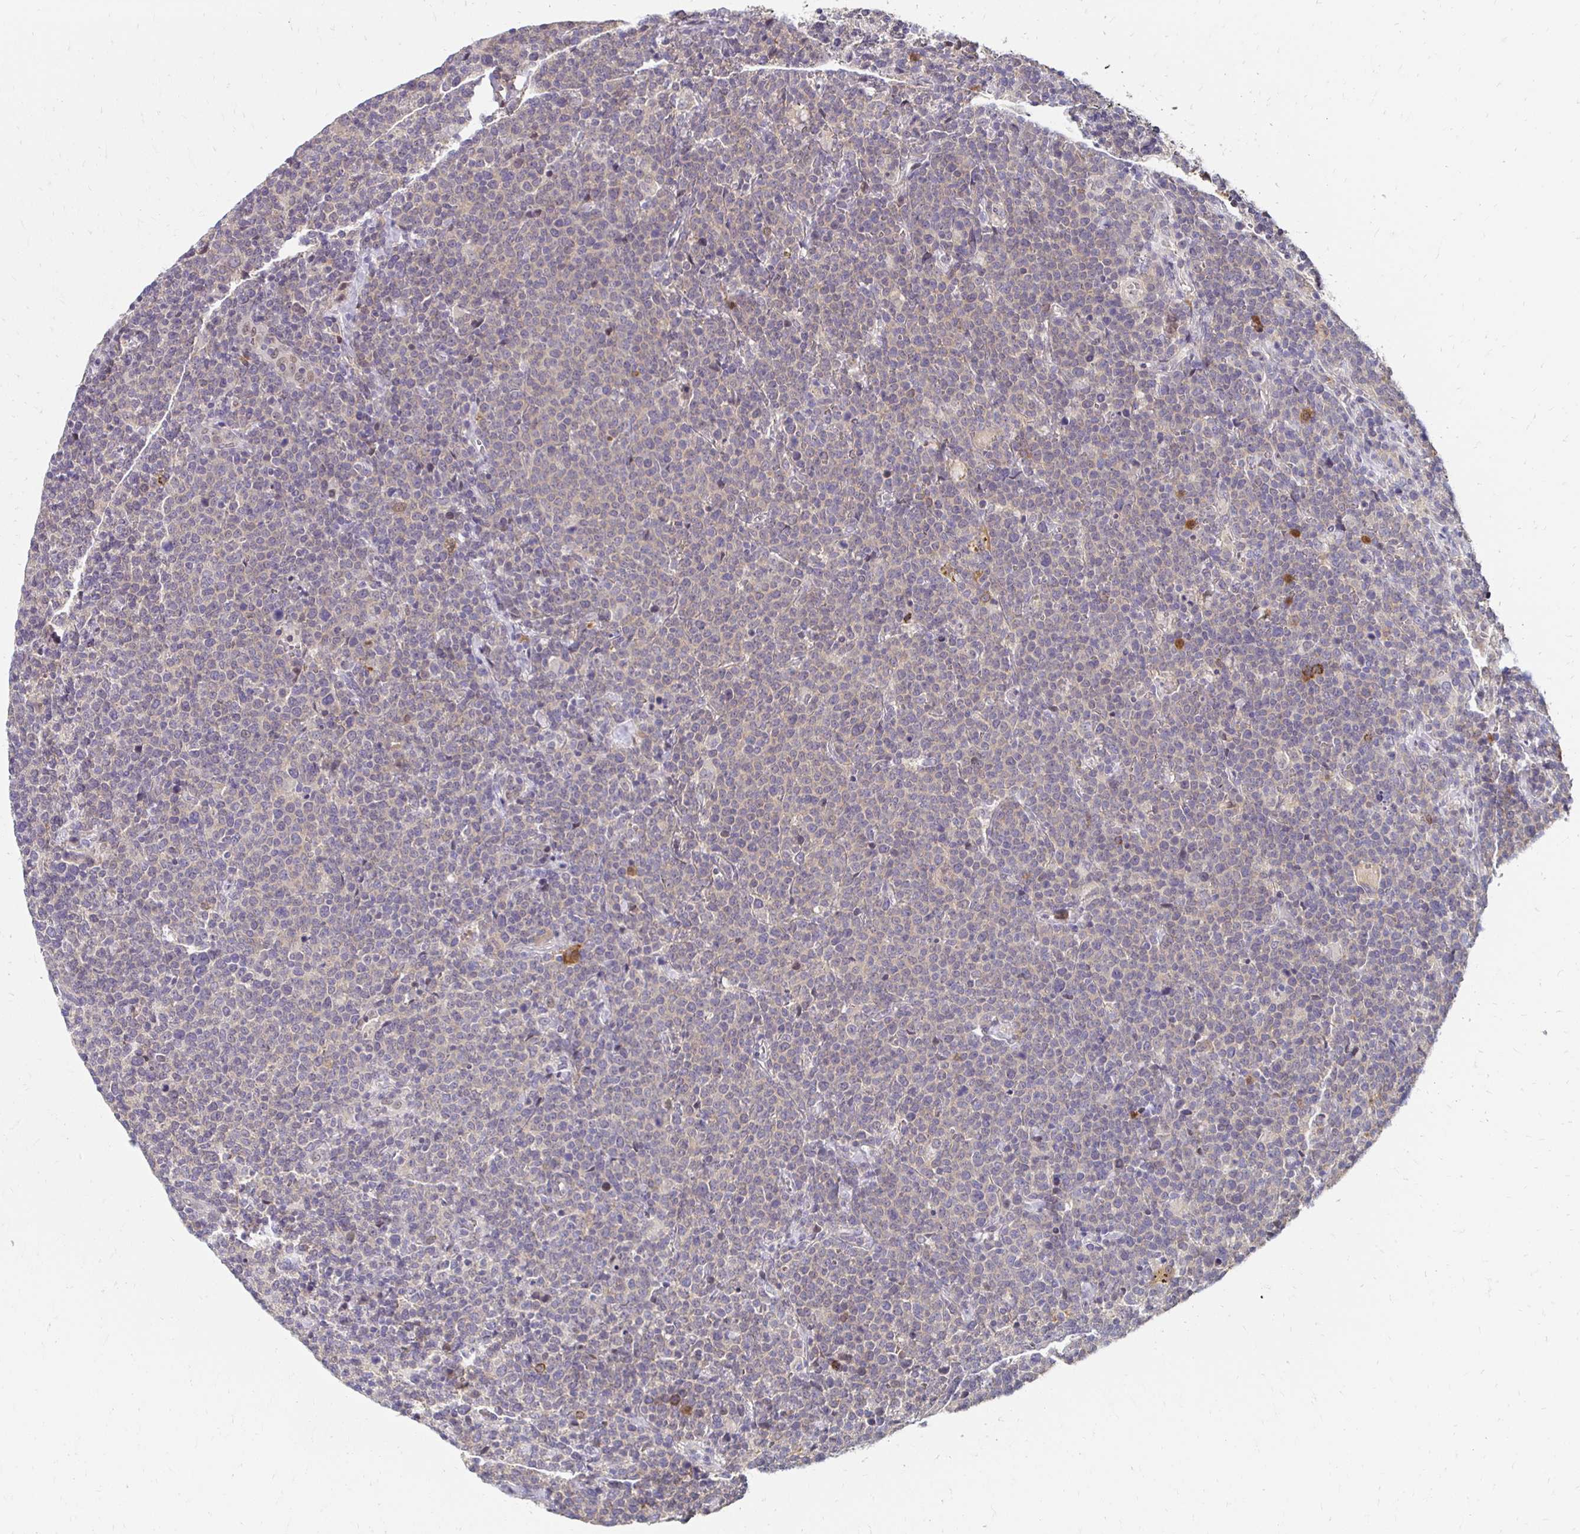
{"staining": {"intensity": "negative", "quantity": "none", "location": "none"}, "tissue": "lymphoma", "cell_type": "Tumor cells", "image_type": "cancer", "snomed": [{"axis": "morphology", "description": "Malignant lymphoma, non-Hodgkin's type, High grade"}, {"axis": "topography", "description": "Lymph node"}], "caption": "DAB (3,3'-diaminobenzidine) immunohistochemical staining of lymphoma displays no significant staining in tumor cells.", "gene": "PADI2", "patient": {"sex": "male", "age": 61}}